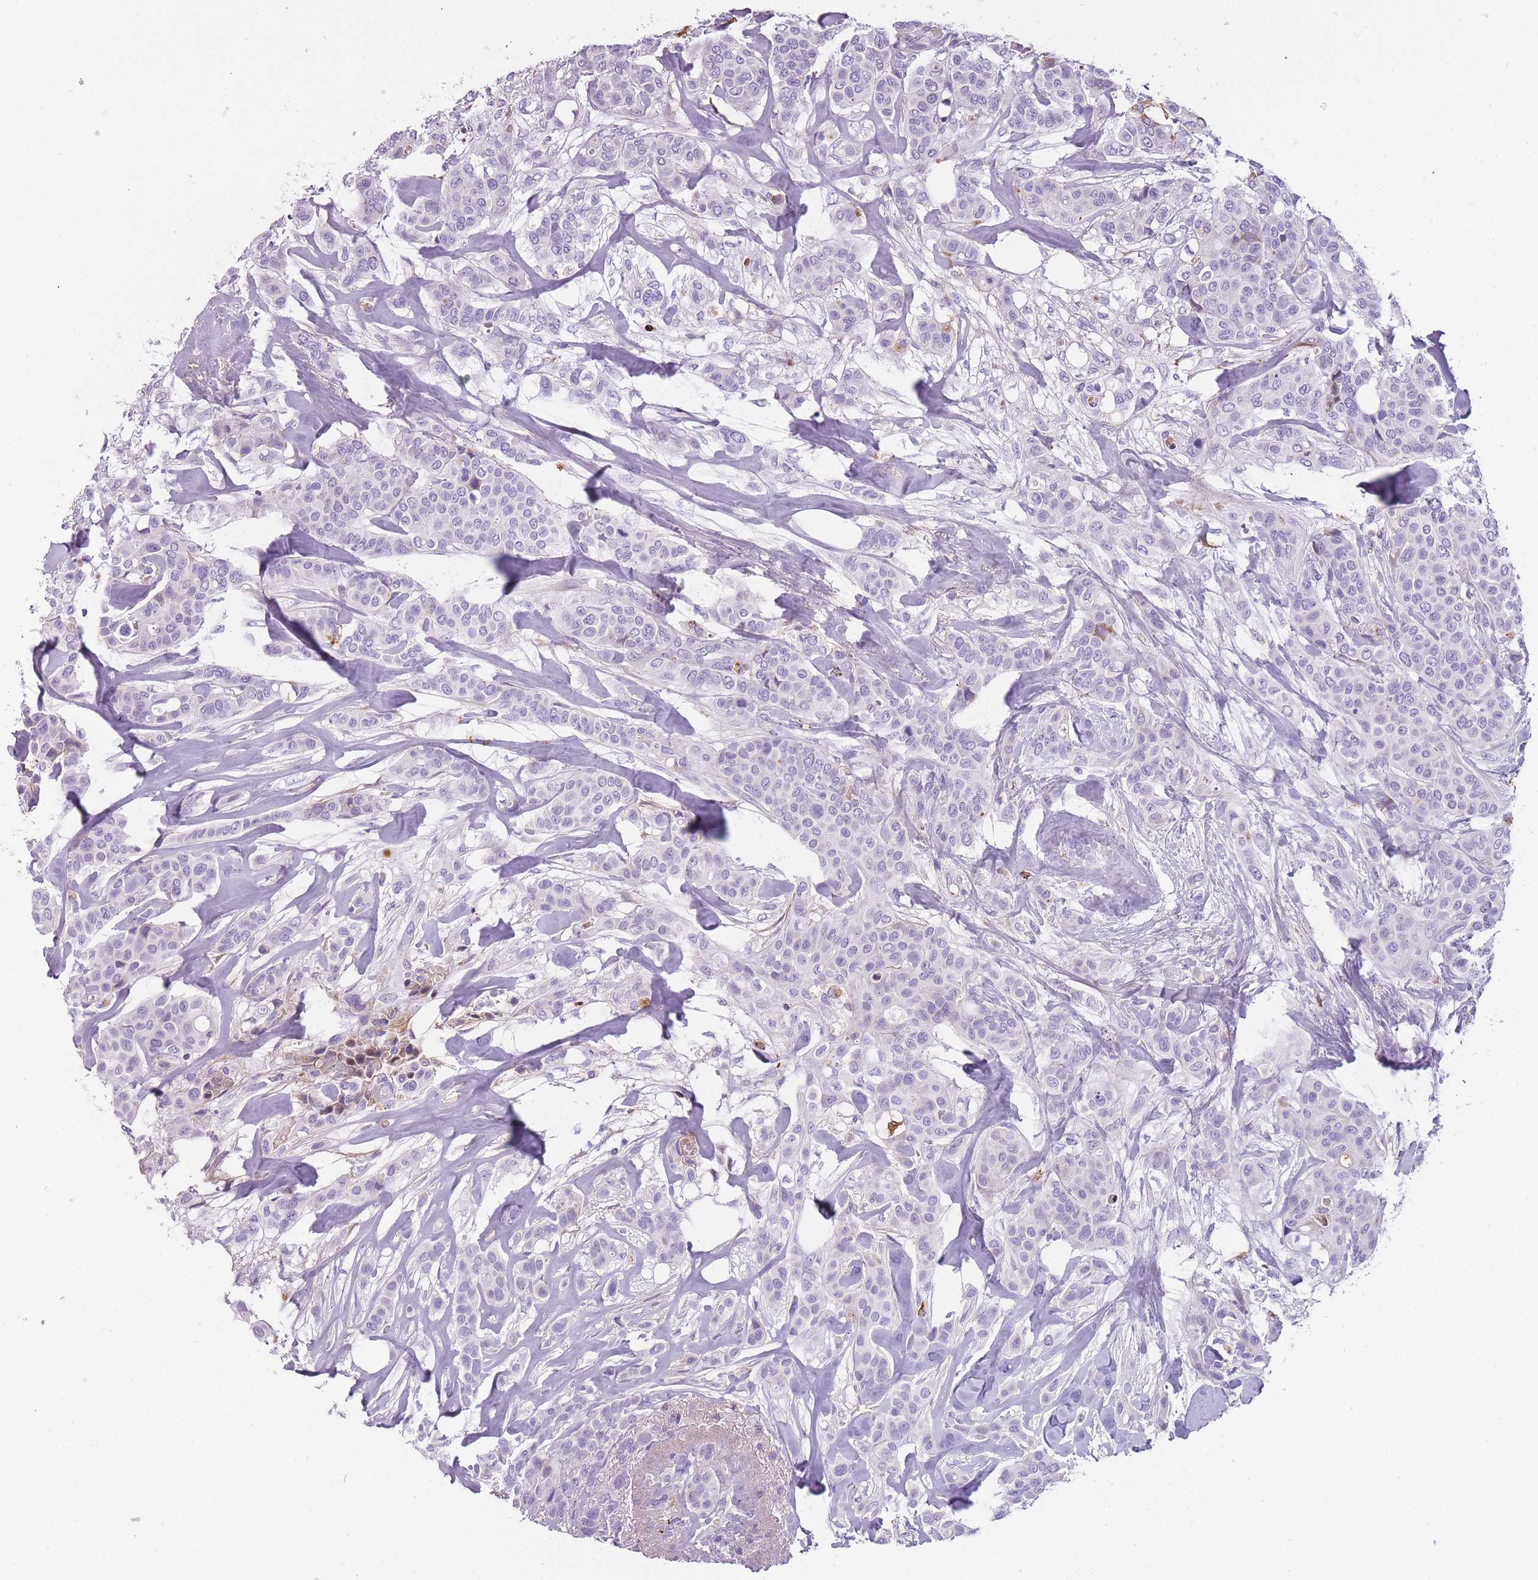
{"staining": {"intensity": "negative", "quantity": "none", "location": "none"}, "tissue": "breast cancer", "cell_type": "Tumor cells", "image_type": "cancer", "snomed": [{"axis": "morphology", "description": "Lobular carcinoma"}, {"axis": "topography", "description": "Breast"}], "caption": "Tumor cells are negative for protein expression in human breast cancer (lobular carcinoma).", "gene": "GNAT1", "patient": {"sex": "female", "age": 51}}